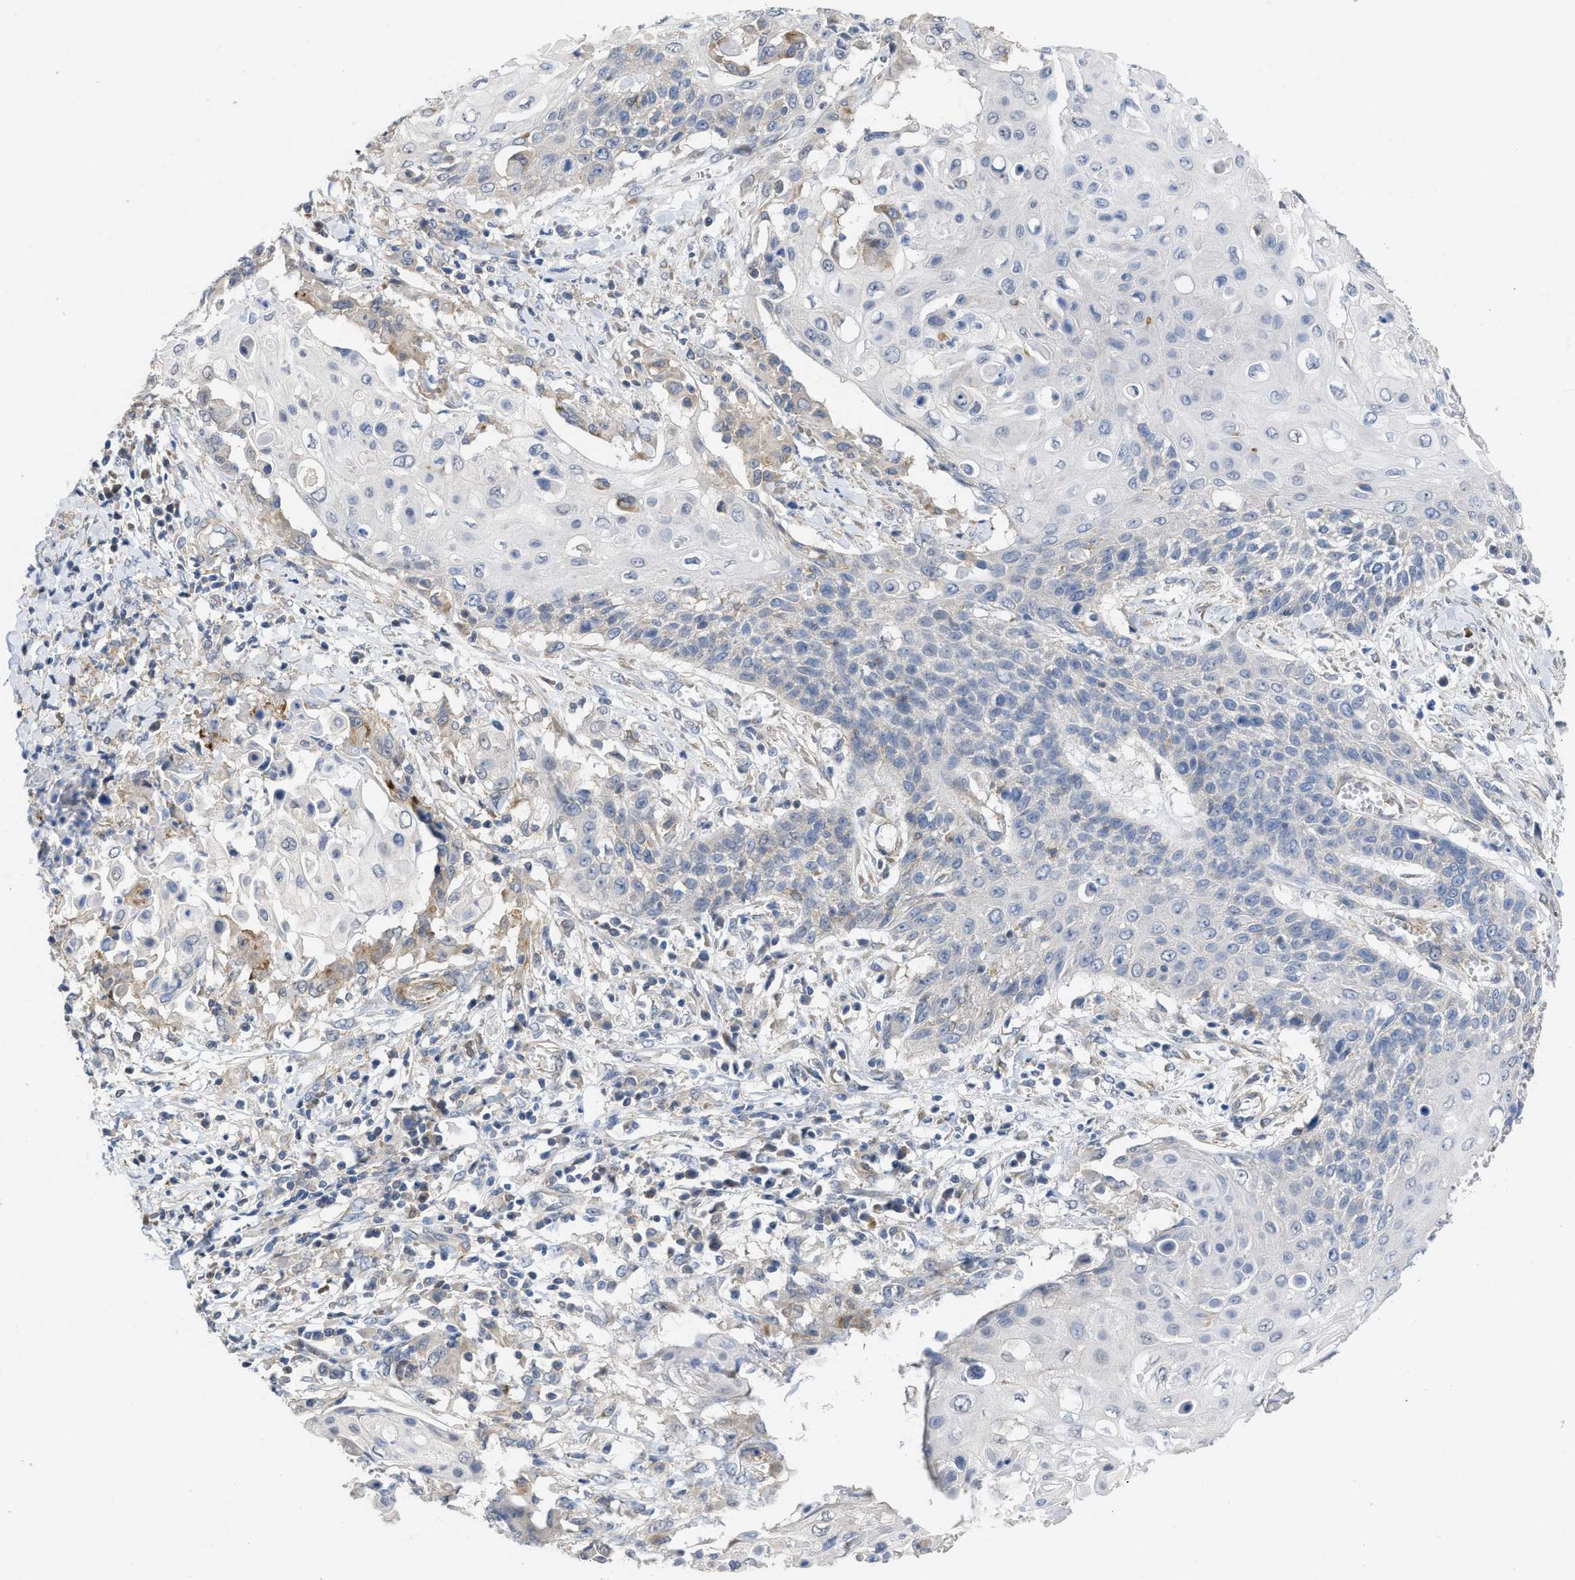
{"staining": {"intensity": "negative", "quantity": "none", "location": "none"}, "tissue": "cervical cancer", "cell_type": "Tumor cells", "image_type": "cancer", "snomed": [{"axis": "morphology", "description": "Squamous cell carcinoma, NOS"}, {"axis": "topography", "description": "Cervix"}], "caption": "Cervical cancer stained for a protein using immunohistochemistry reveals no positivity tumor cells.", "gene": "TMEM131", "patient": {"sex": "female", "age": 39}}